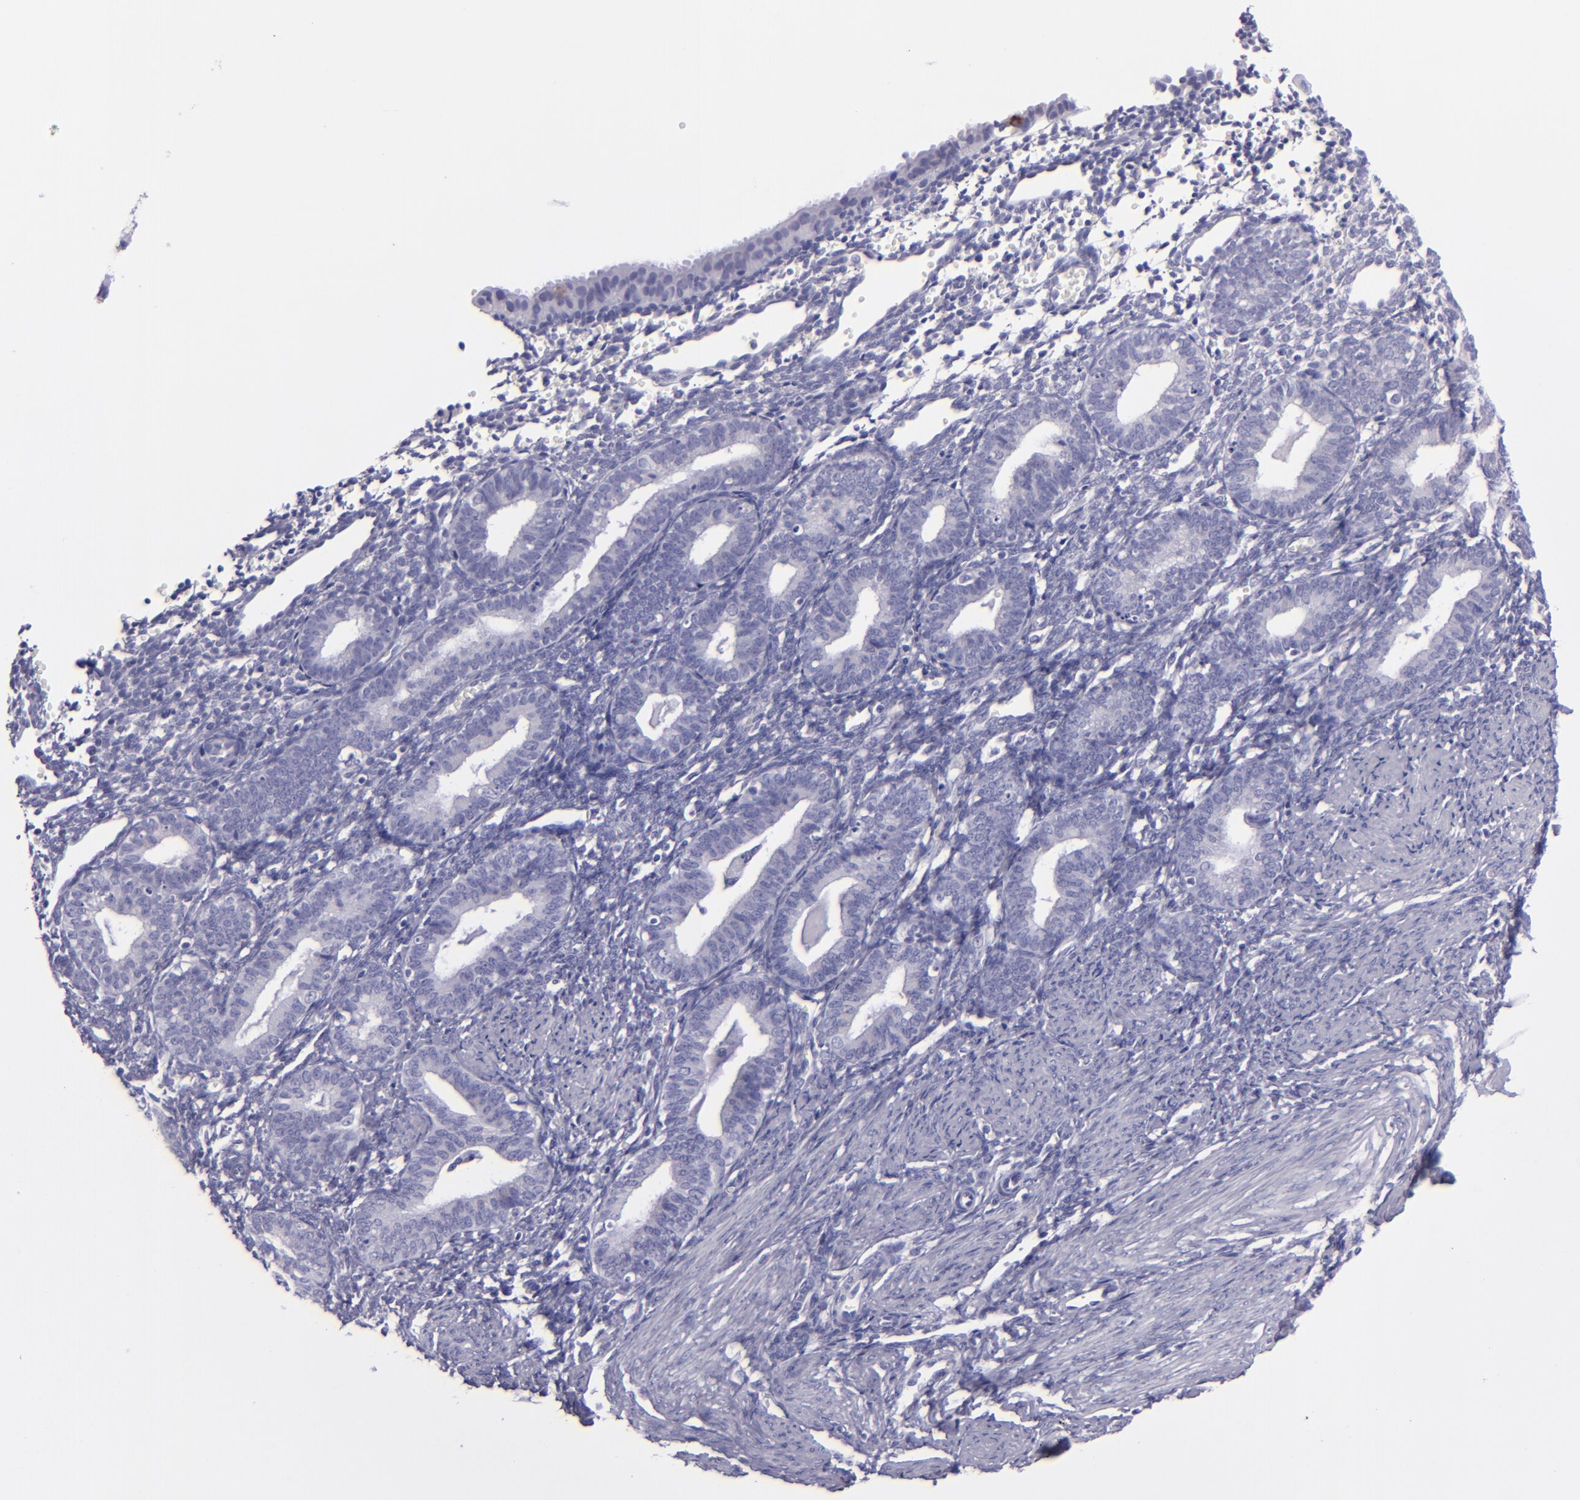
{"staining": {"intensity": "negative", "quantity": "none", "location": "none"}, "tissue": "endometrium", "cell_type": "Cells in endometrial stroma", "image_type": "normal", "snomed": [{"axis": "morphology", "description": "Normal tissue, NOS"}, {"axis": "topography", "description": "Endometrium"}], "caption": "Immunohistochemical staining of normal human endometrium exhibits no significant expression in cells in endometrial stroma. The staining is performed using DAB (3,3'-diaminobenzidine) brown chromogen with nuclei counter-stained in using hematoxylin.", "gene": "MUC5AC", "patient": {"sex": "female", "age": 61}}